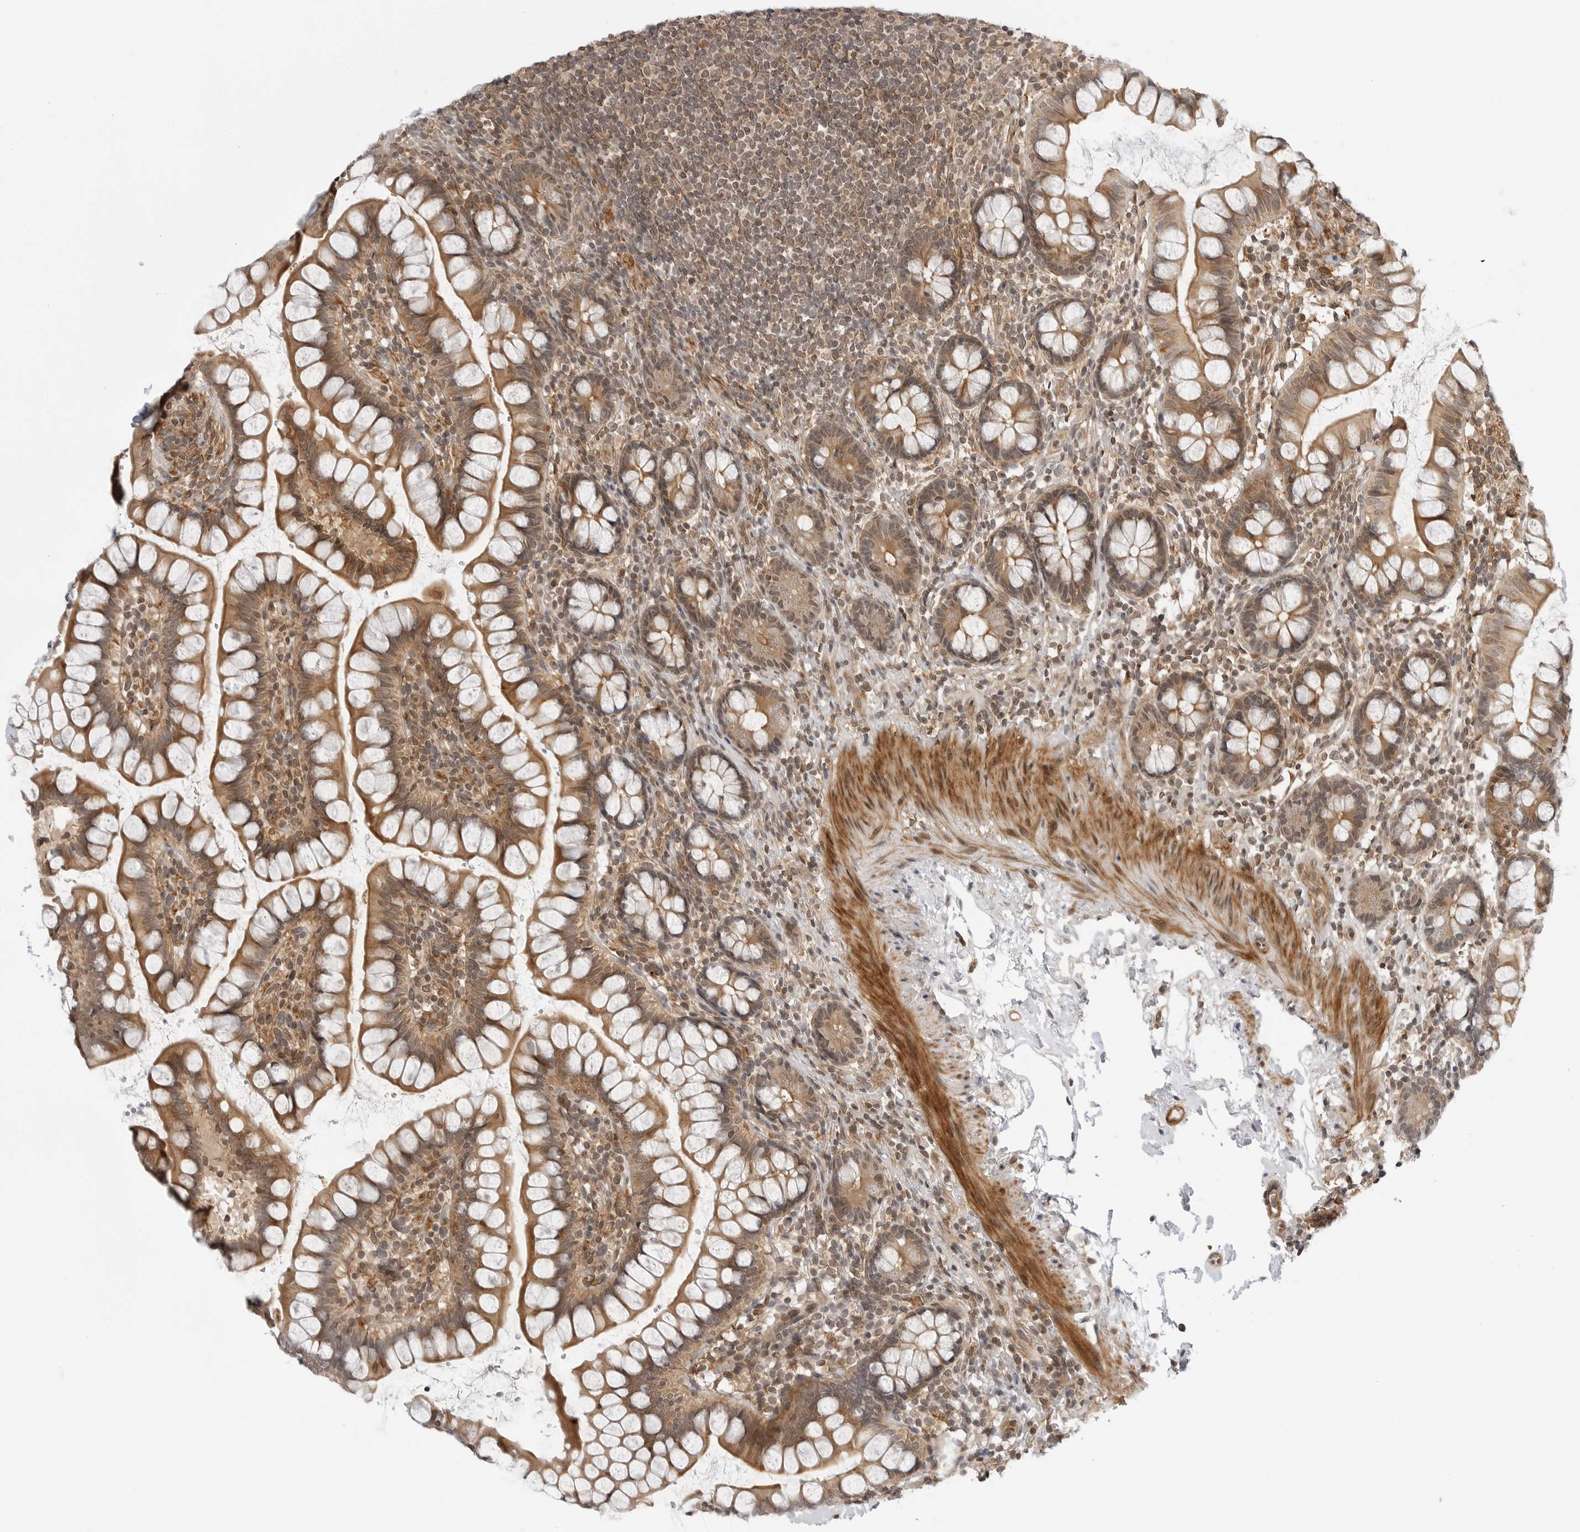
{"staining": {"intensity": "moderate", "quantity": ">75%", "location": "cytoplasmic/membranous,nuclear"}, "tissue": "small intestine", "cell_type": "Glandular cells", "image_type": "normal", "snomed": [{"axis": "morphology", "description": "Normal tissue, NOS"}, {"axis": "topography", "description": "Small intestine"}], "caption": "A brown stain shows moderate cytoplasmic/membranous,nuclear staining of a protein in glandular cells of benign human small intestine. (DAB (3,3'-diaminobenzidine) IHC, brown staining for protein, blue staining for nuclei).", "gene": "MAP2K5", "patient": {"sex": "female", "age": 84}}